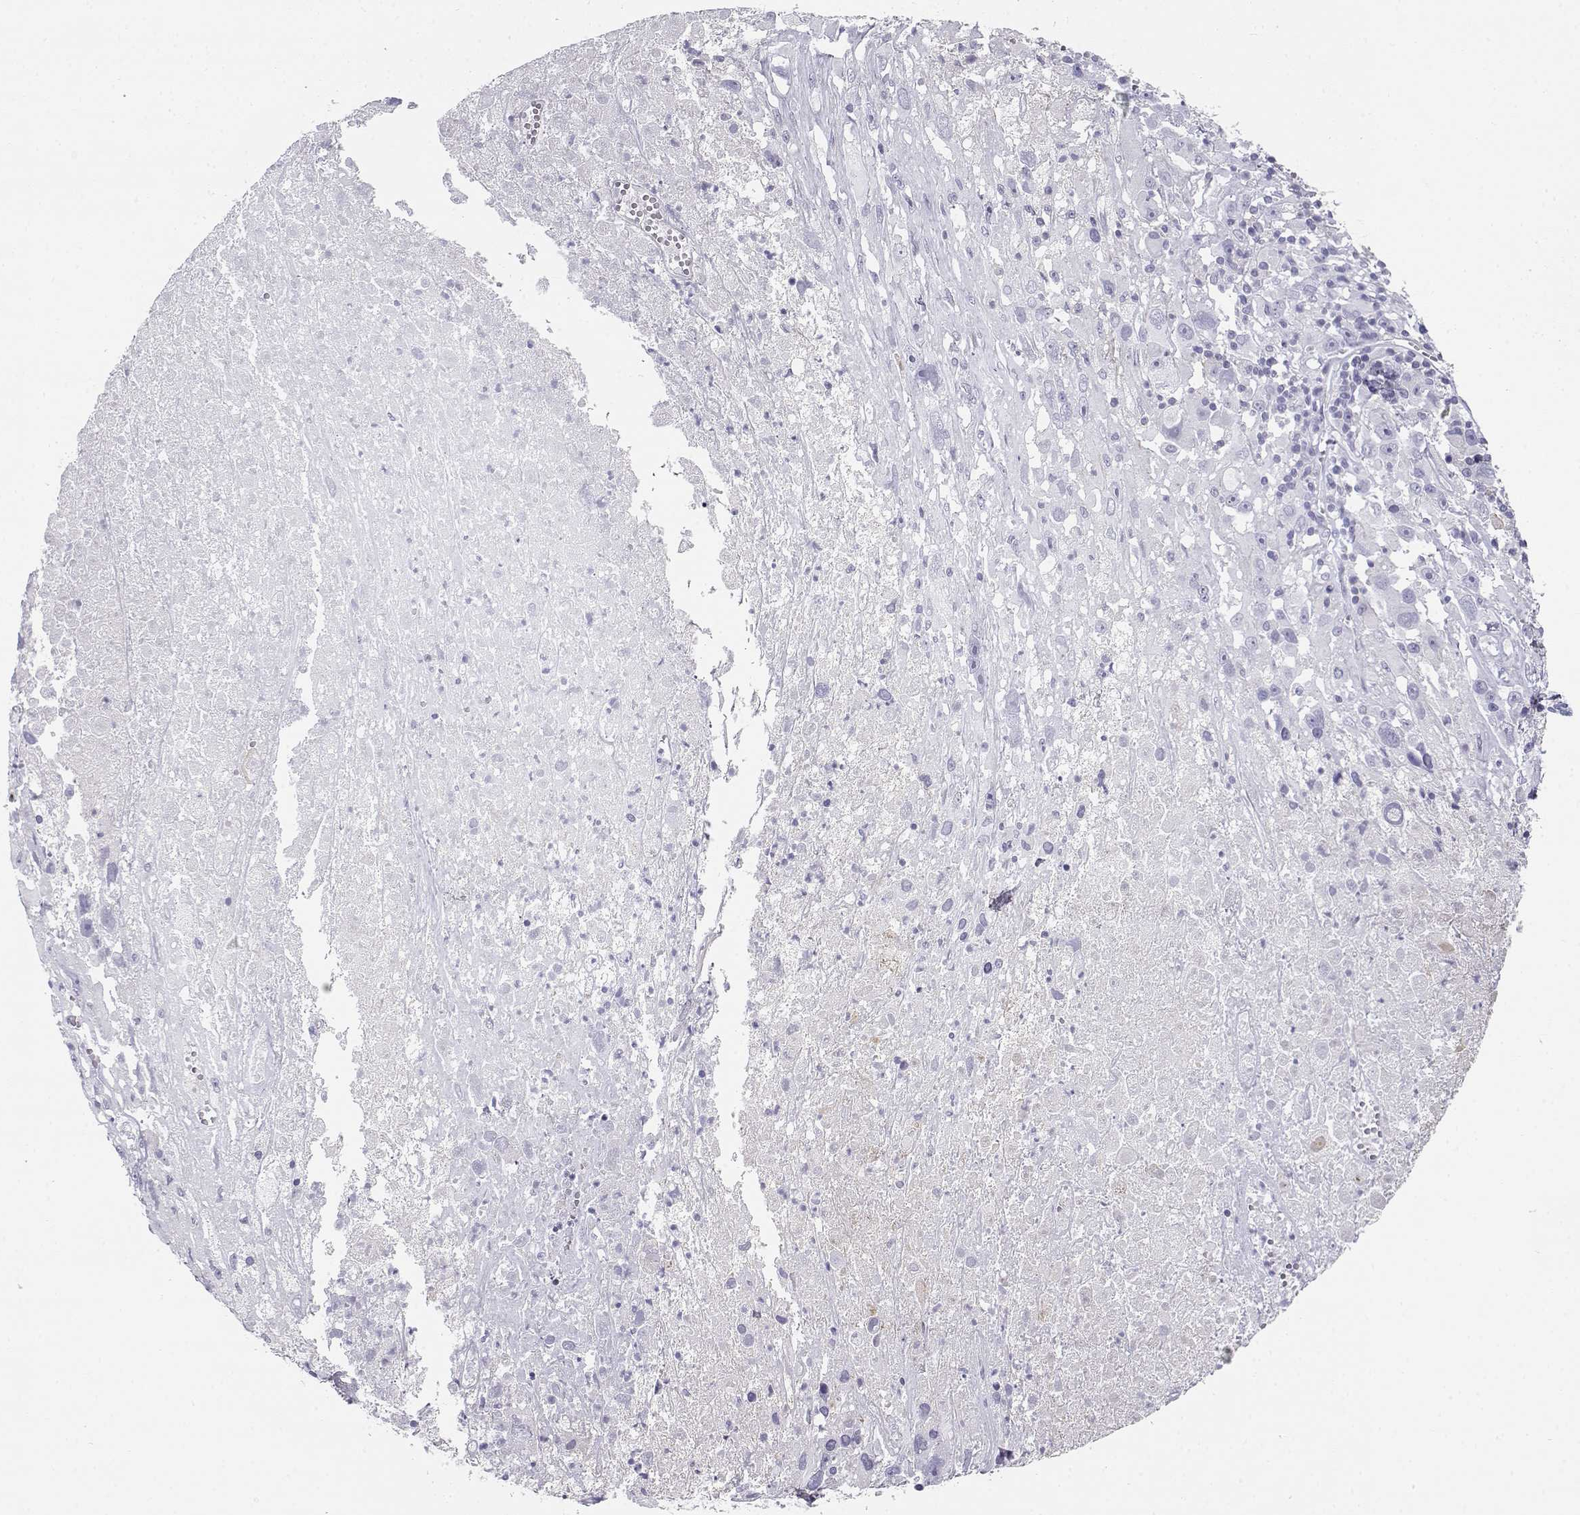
{"staining": {"intensity": "negative", "quantity": "none", "location": "none"}, "tissue": "melanoma", "cell_type": "Tumor cells", "image_type": "cancer", "snomed": [{"axis": "morphology", "description": "Malignant melanoma, Metastatic site"}, {"axis": "topography", "description": "Lymph node"}], "caption": "An image of human melanoma is negative for staining in tumor cells. (IHC, brightfield microscopy, high magnification).", "gene": "CREB3L3", "patient": {"sex": "male", "age": 50}}